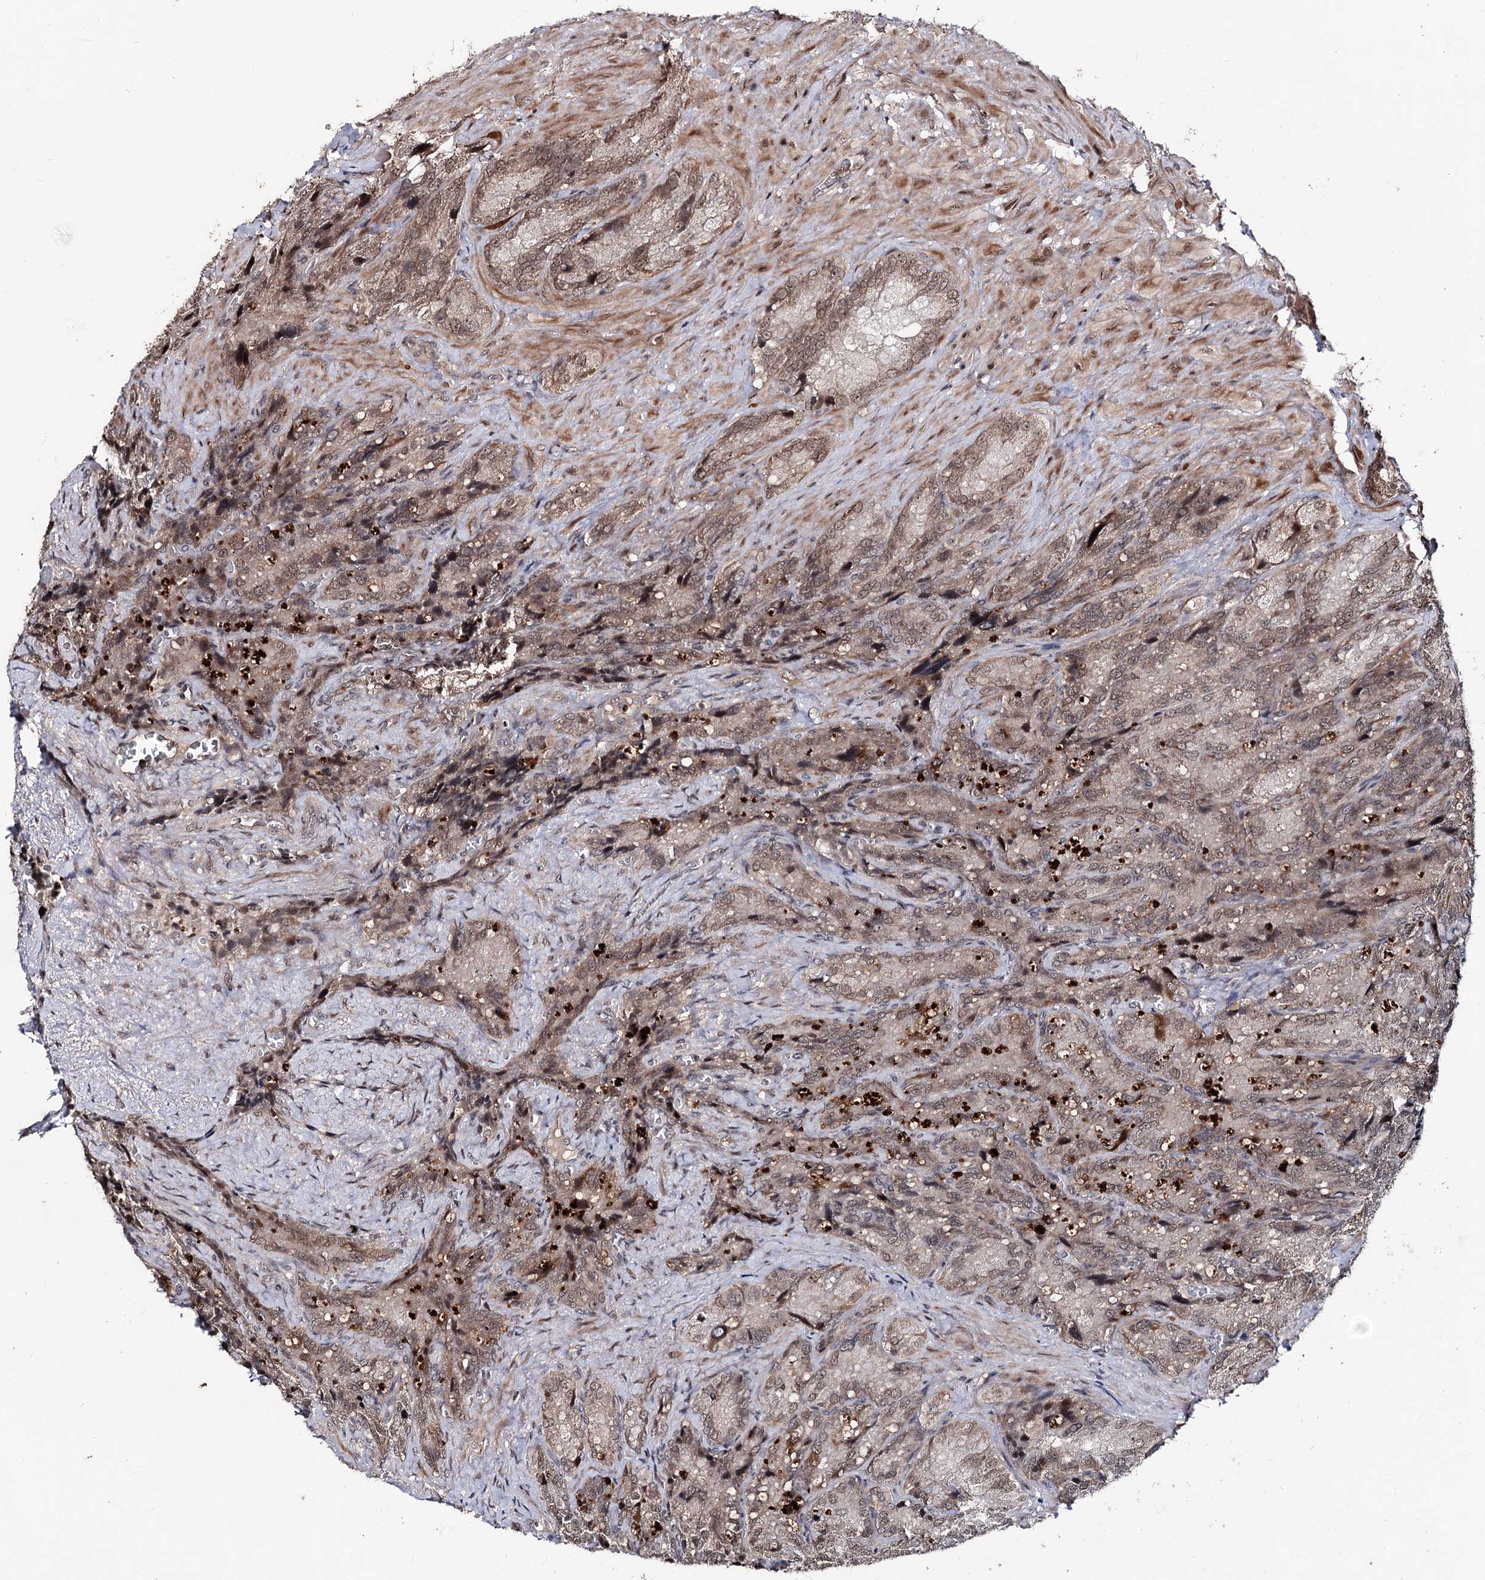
{"staining": {"intensity": "weak", "quantity": "25%-75%", "location": "cytoplasmic/membranous,nuclear"}, "tissue": "seminal vesicle", "cell_type": "Glandular cells", "image_type": "normal", "snomed": [{"axis": "morphology", "description": "Normal tissue, NOS"}, {"axis": "topography", "description": "Seminal veicle"}], "caption": "Protein staining reveals weak cytoplasmic/membranous,nuclear positivity in about 25%-75% of glandular cells in normal seminal vesicle. (DAB IHC with brightfield microscopy, high magnification).", "gene": "FAM53B", "patient": {"sex": "male", "age": 62}}